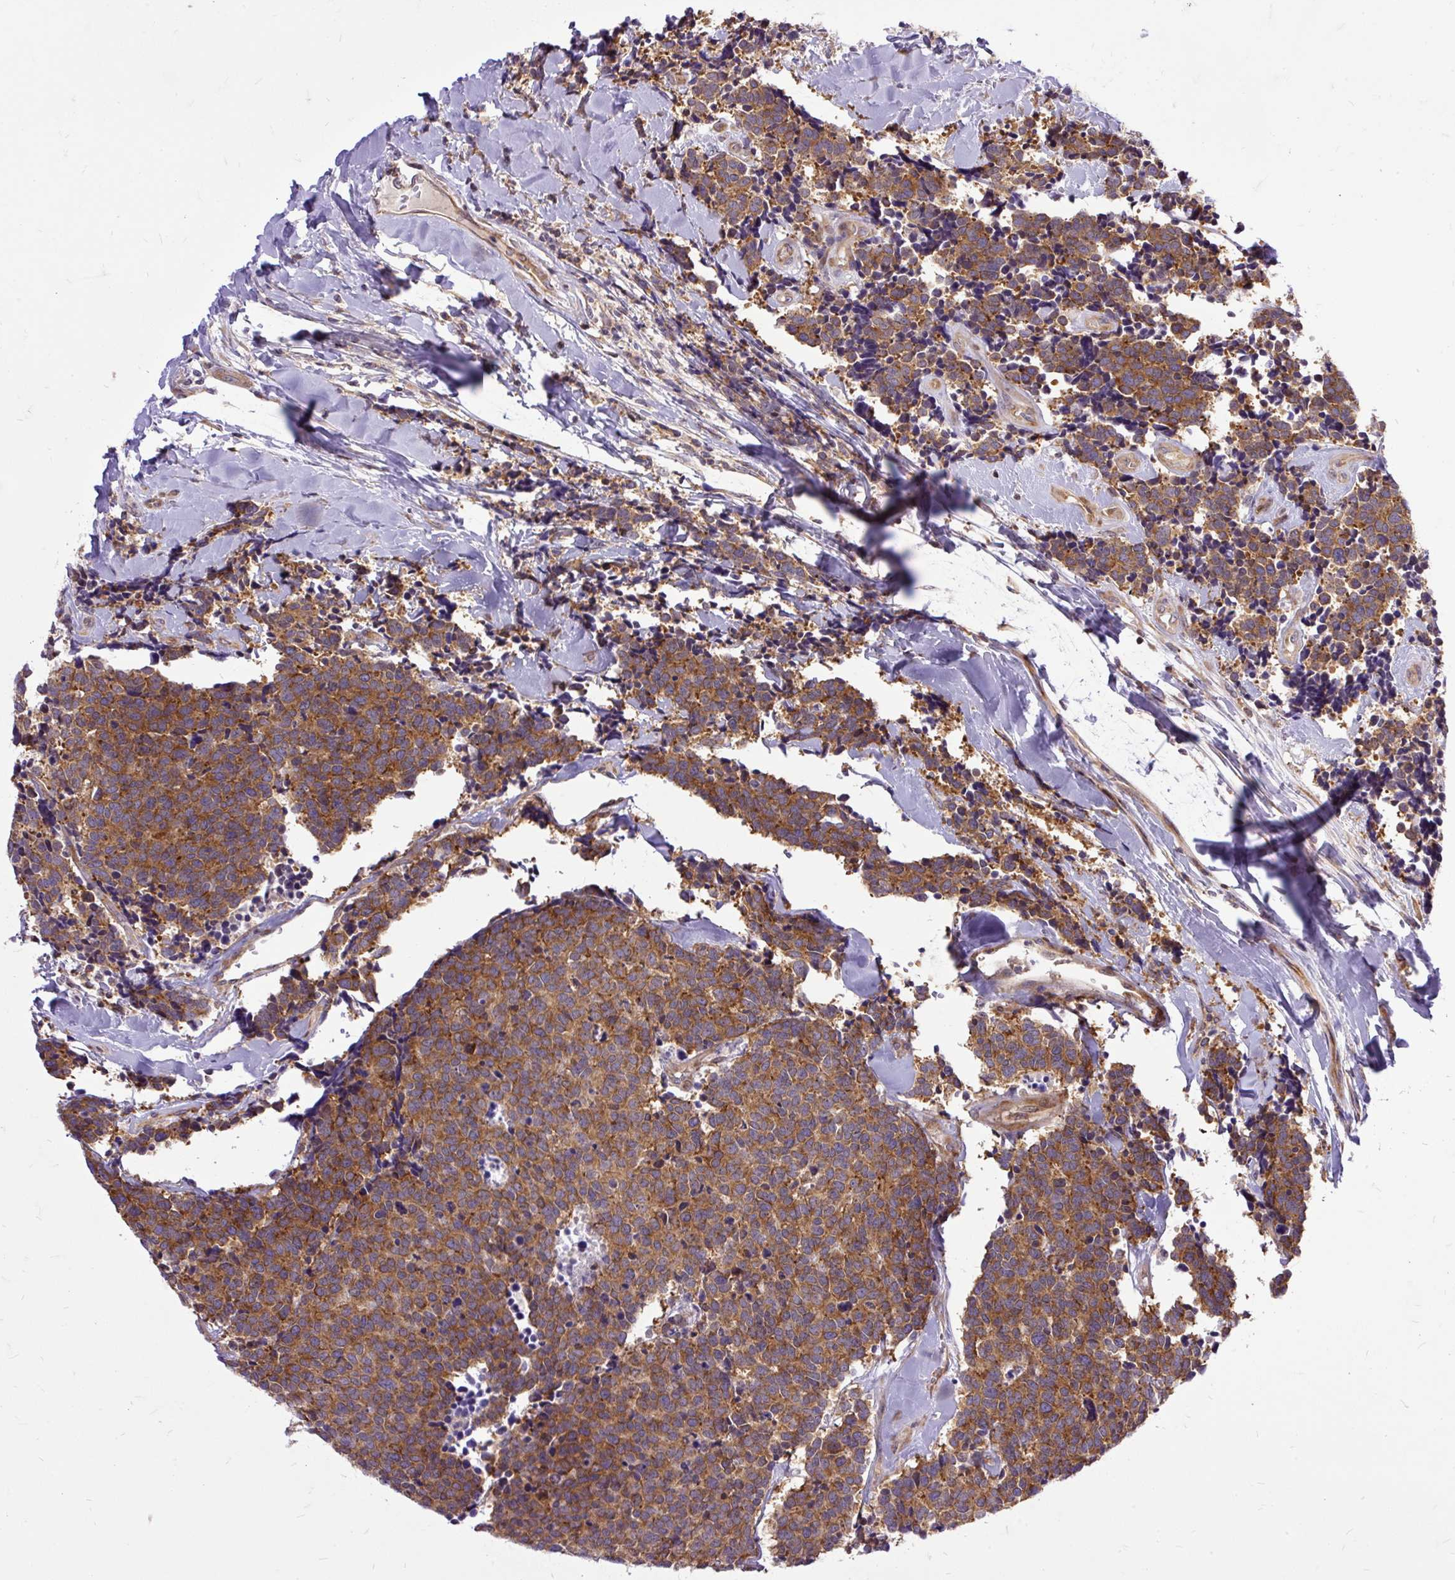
{"staining": {"intensity": "strong", "quantity": ">75%", "location": "cytoplasmic/membranous"}, "tissue": "carcinoid", "cell_type": "Tumor cells", "image_type": "cancer", "snomed": [{"axis": "morphology", "description": "Carcinoid, malignant, NOS"}, {"axis": "topography", "description": "Skin"}], "caption": "Immunohistochemistry (IHC) image of carcinoid stained for a protein (brown), which exhibits high levels of strong cytoplasmic/membranous staining in about >75% of tumor cells.", "gene": "TRIM17", "patient": {"sex": "female", "age": 79}}